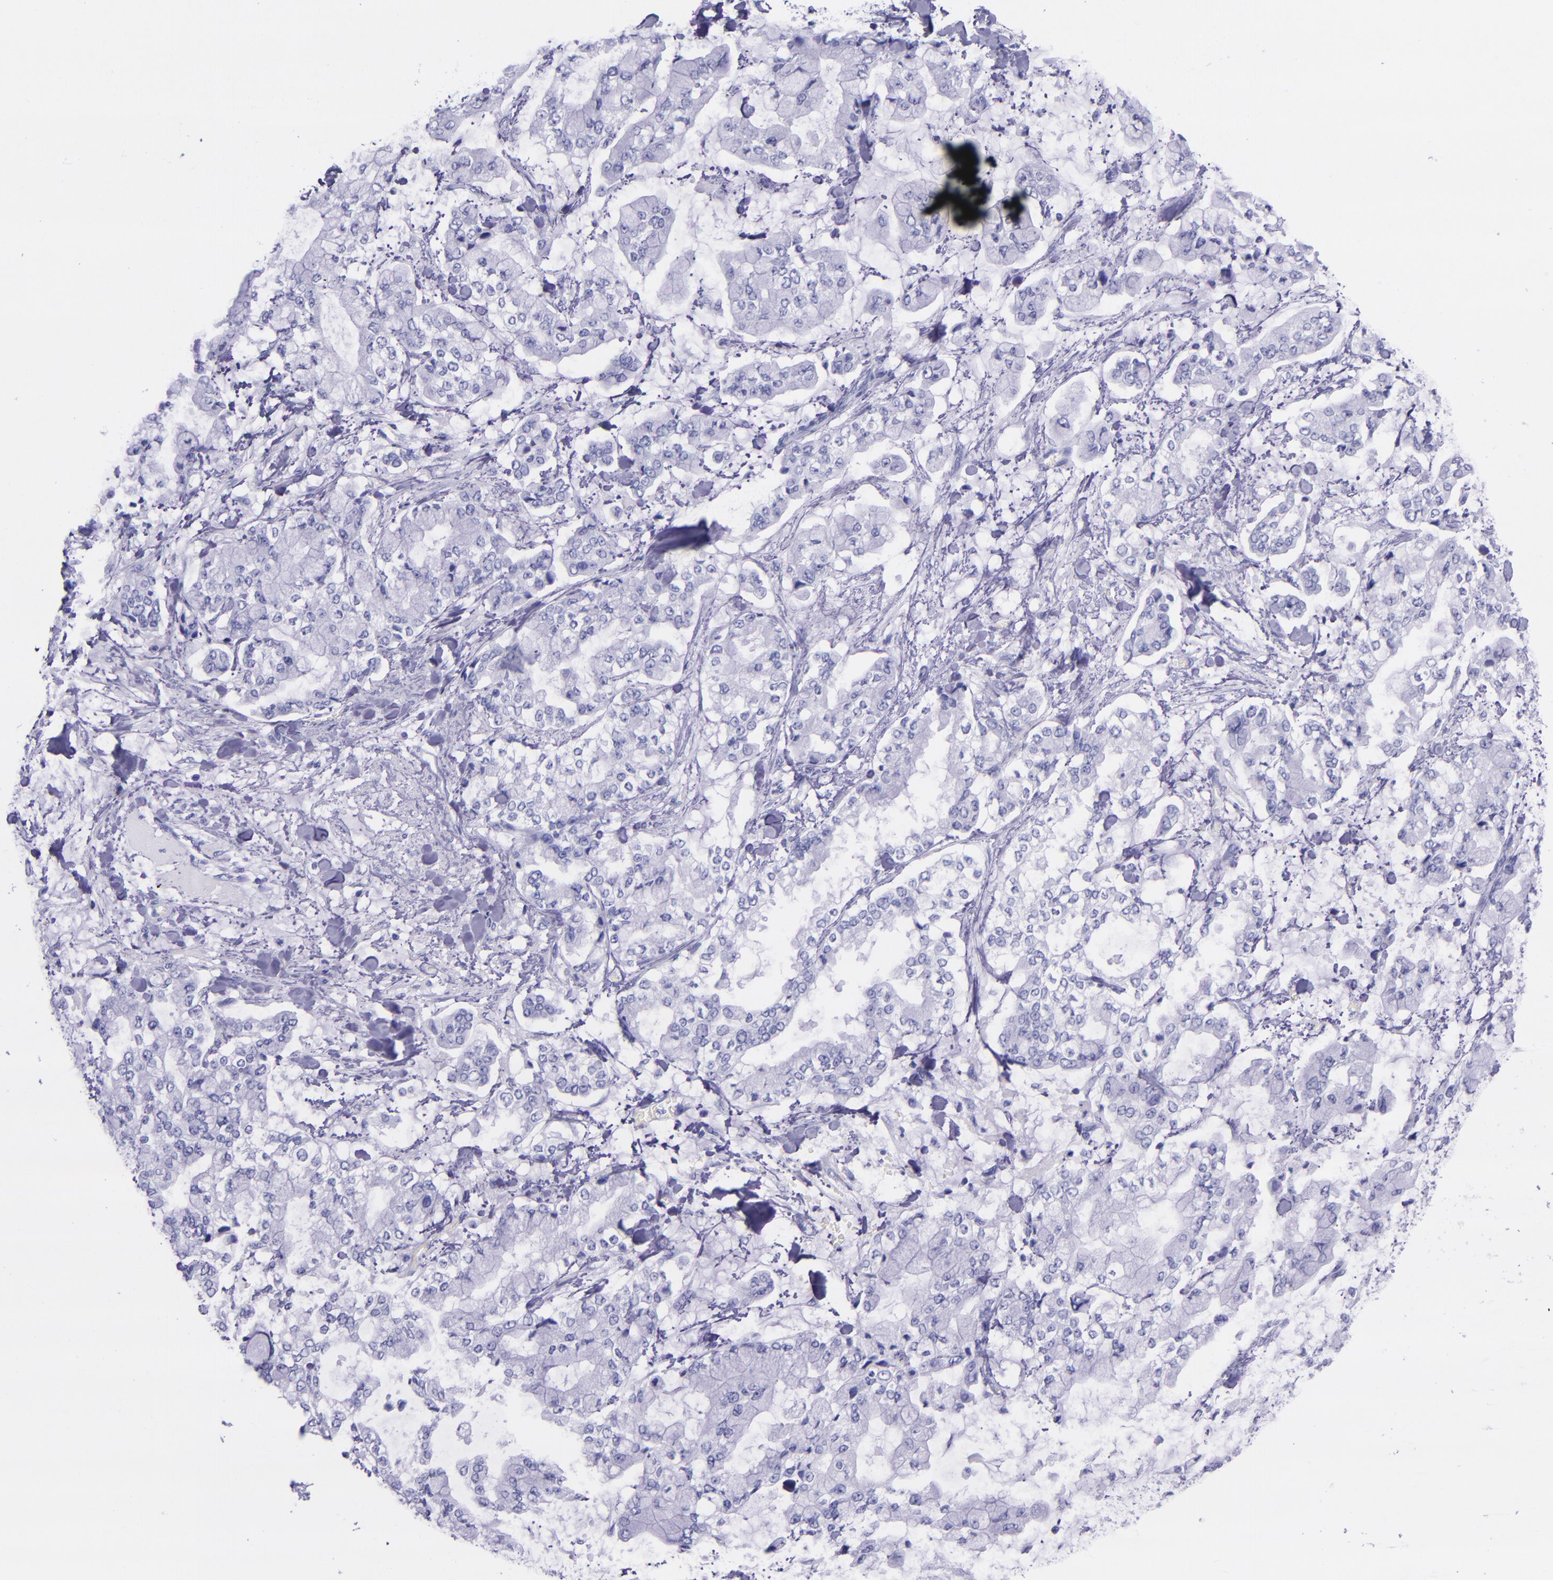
{"staining": {"intensity": "negative", "quantity": "none", "location": "none"}, "tissue": "stomach cancer", "cell_type": "Tumor cells", "image_type": "cancer", "snomed": [{"axis": "morphology", "description": "Normal tissue, NOS"}, {"axis": "morphology", "description": "Adenocarcinoma, NOS"}, {"axis": "topography", "description": "Stomach, upper"}, {"axis": "topography", "description": "Stomach"}], "caption": "A high-resolution micrograph shows IHC staining of stomach adenocarcinoma, which shows no significant expression in tumor cells.", "gene": "MBP", "patient": {"sex": "male", "age": 76}}